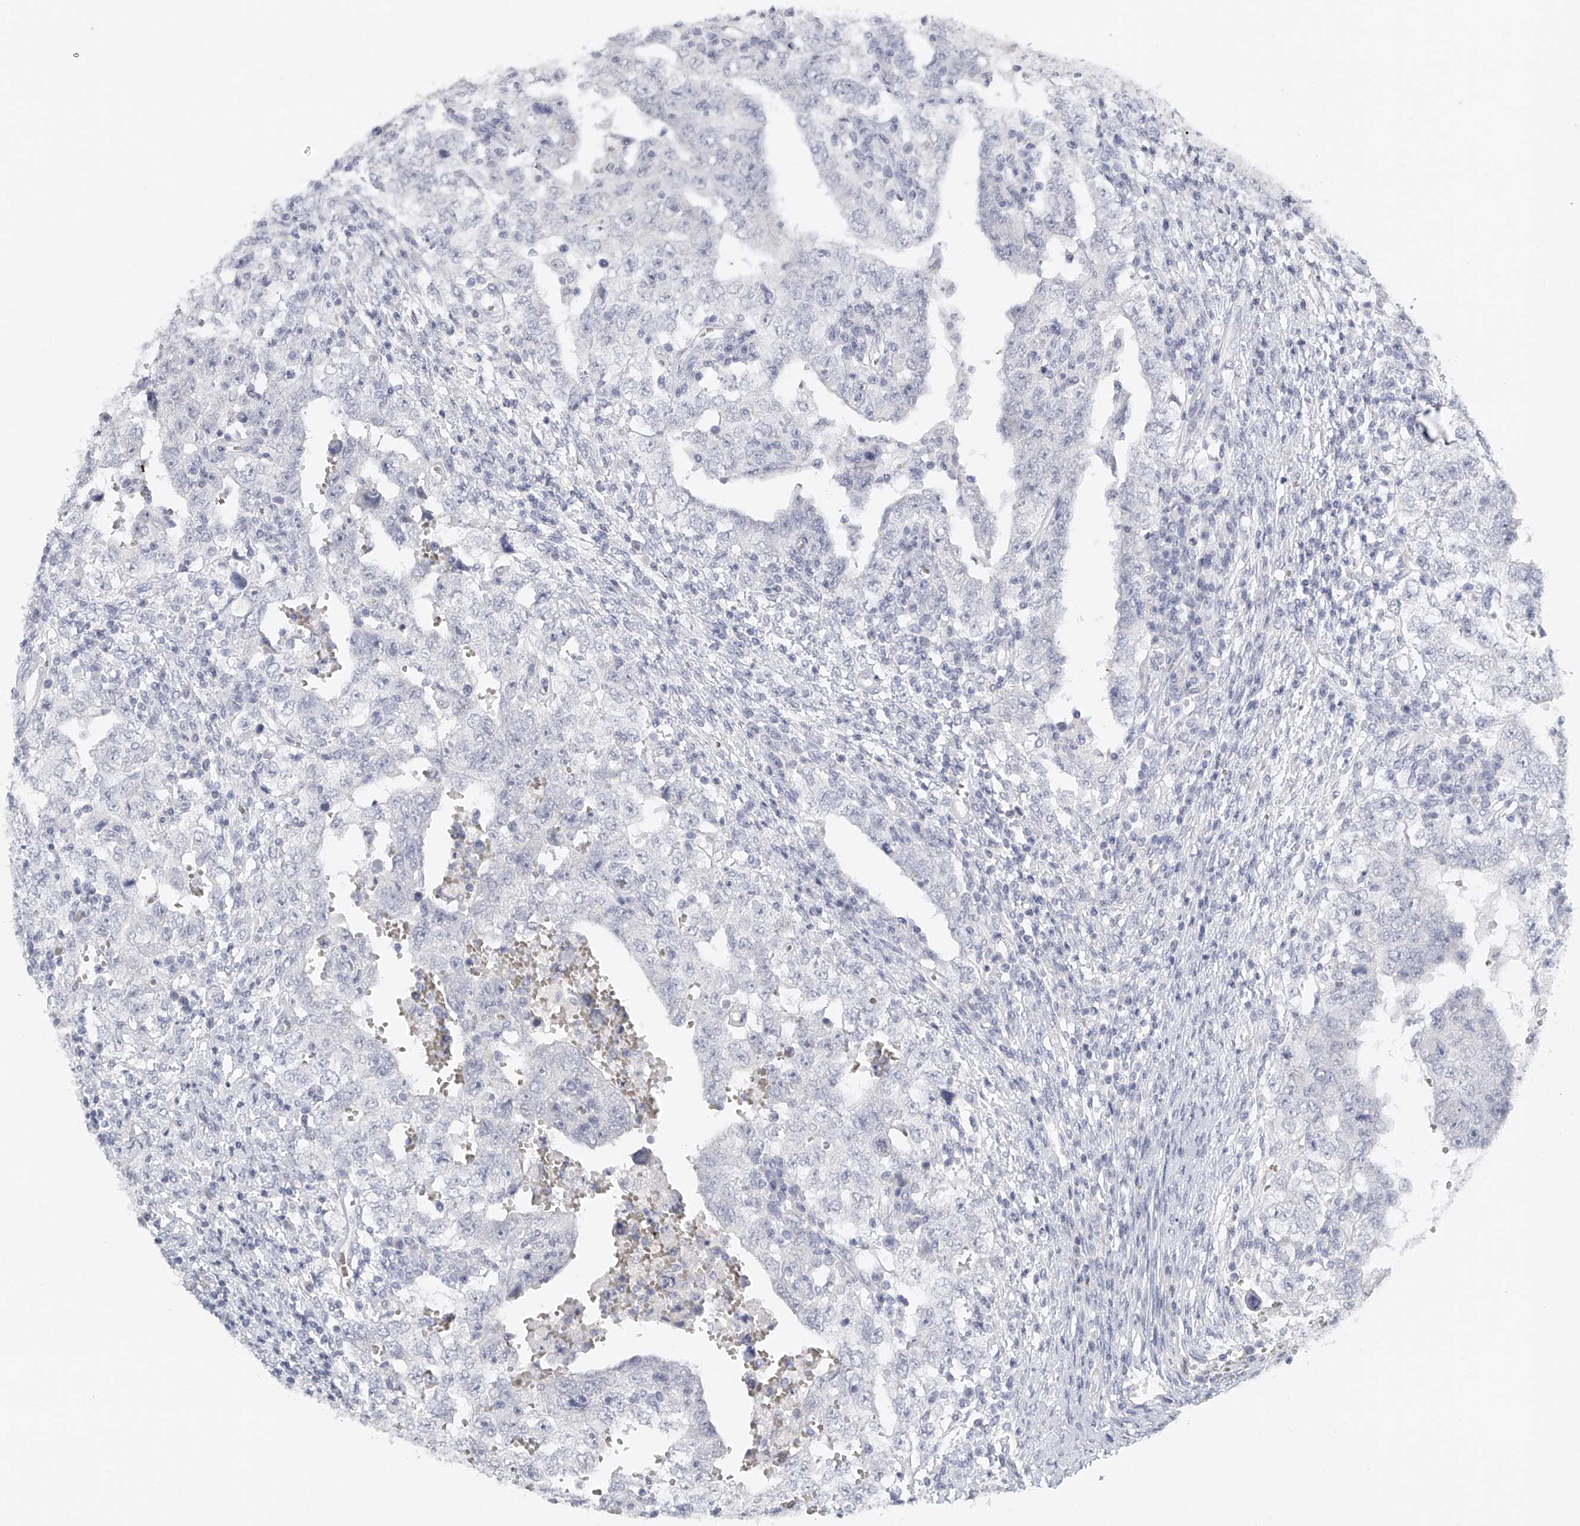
{"staining": {"intensity": "negative", "quantity": "none", "location": "none"}, "tissue": "testis cancer", "cell_type": "Tumor cells", "image_type": "cancer", "snomed": [{"axis": "morphology", "description": "Carcinoma, Embryonal, NOS"}, {"axis": "topography", "description": "Testis"}], "caption": "A high-resolution photomicrograph shows immunohistochemistry (IHC) staining of testis cancer, which displays no significant positivity in tumor cells. The staining was performed using DAB to visualize the protein expression in brown, while the nuclei were stained in blue with hematoxylin (Magnification: 20x).", "gene": "FAT2", "patient": {"sex": "male", "age": 26}}